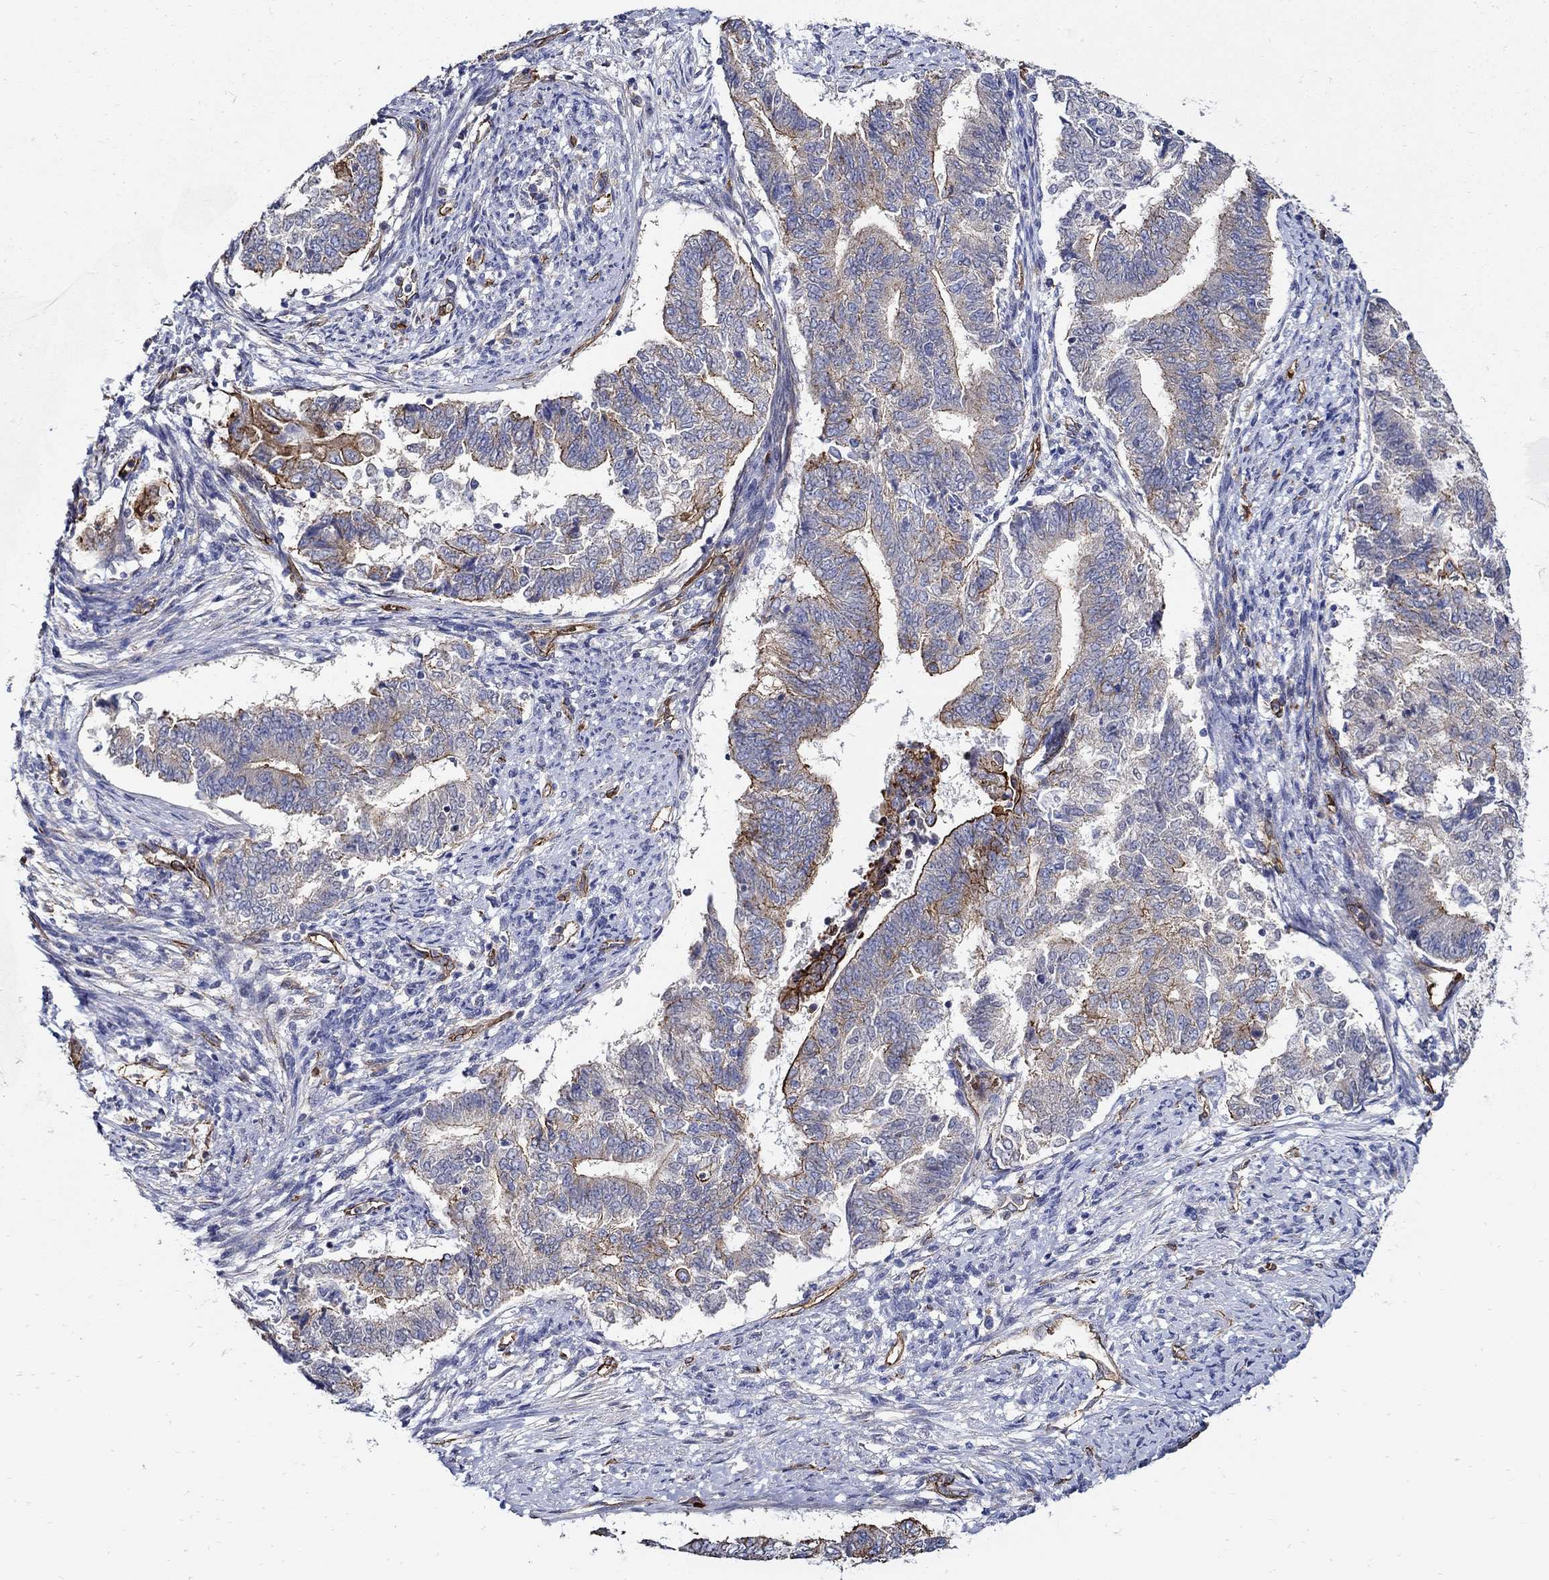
{"staining": {"intensity": "strong", "quantity": "<25%", "location": "cytoplasmic/membranous"}, "tissue": "endometrial cancer", "cell_type": "Tumor cells", "image_type": "cancer", "snomed": [{"axis": "morphology", "description": "Adenocarcinoma, NOS"}, {"axis": "topography", "description": "Endometrium"}], "caption": "A medium amount of strong cytoplasmic/membranous staining is present in about <25% of tumor cells in endometrial cancer (adenocarcinoma) tissue. The staining was performed using DAB, with brown indicating positive protein expression. Nuclei are stained blue with hematoxylin.", "gene": "APBB3", "patient": {"sex": "female", "age": 65}}